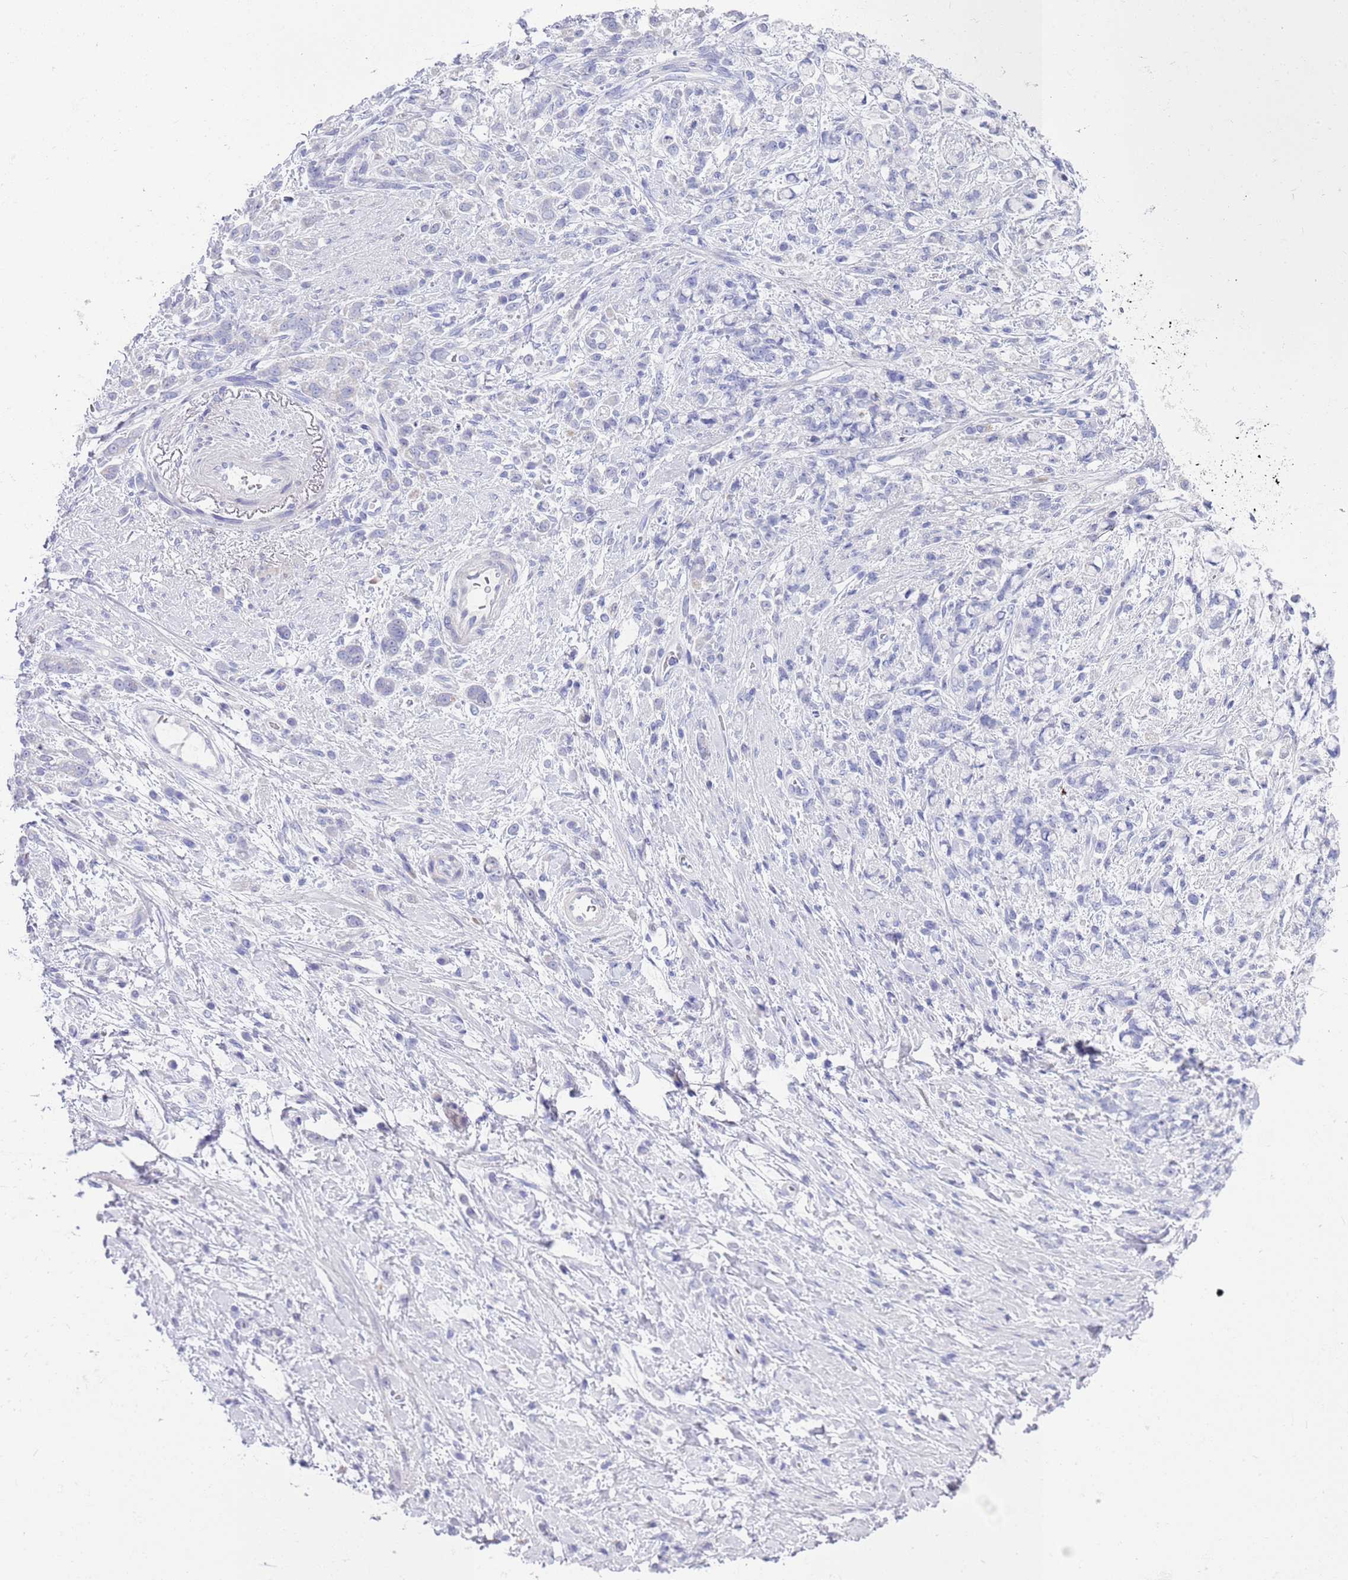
{"staining": {"intensity": "negative", "quantity": "none", "location": "none"}, "tissue": "stomach cancer", "cell_type": "Tumor cells", "image_type": "cancer", "snomed": [{"axis": "morphology", "description": "Adenocarcinoma, NOS"}, {"axis": "topography", "description": "Stomach"}], "caption": "Immunohistochemical staining of human adenocarcinoma (stomach) shows no significant expression in tumor cells.", "gene": "CPXM2", "patient": {"sex": "female", "age": 60}}